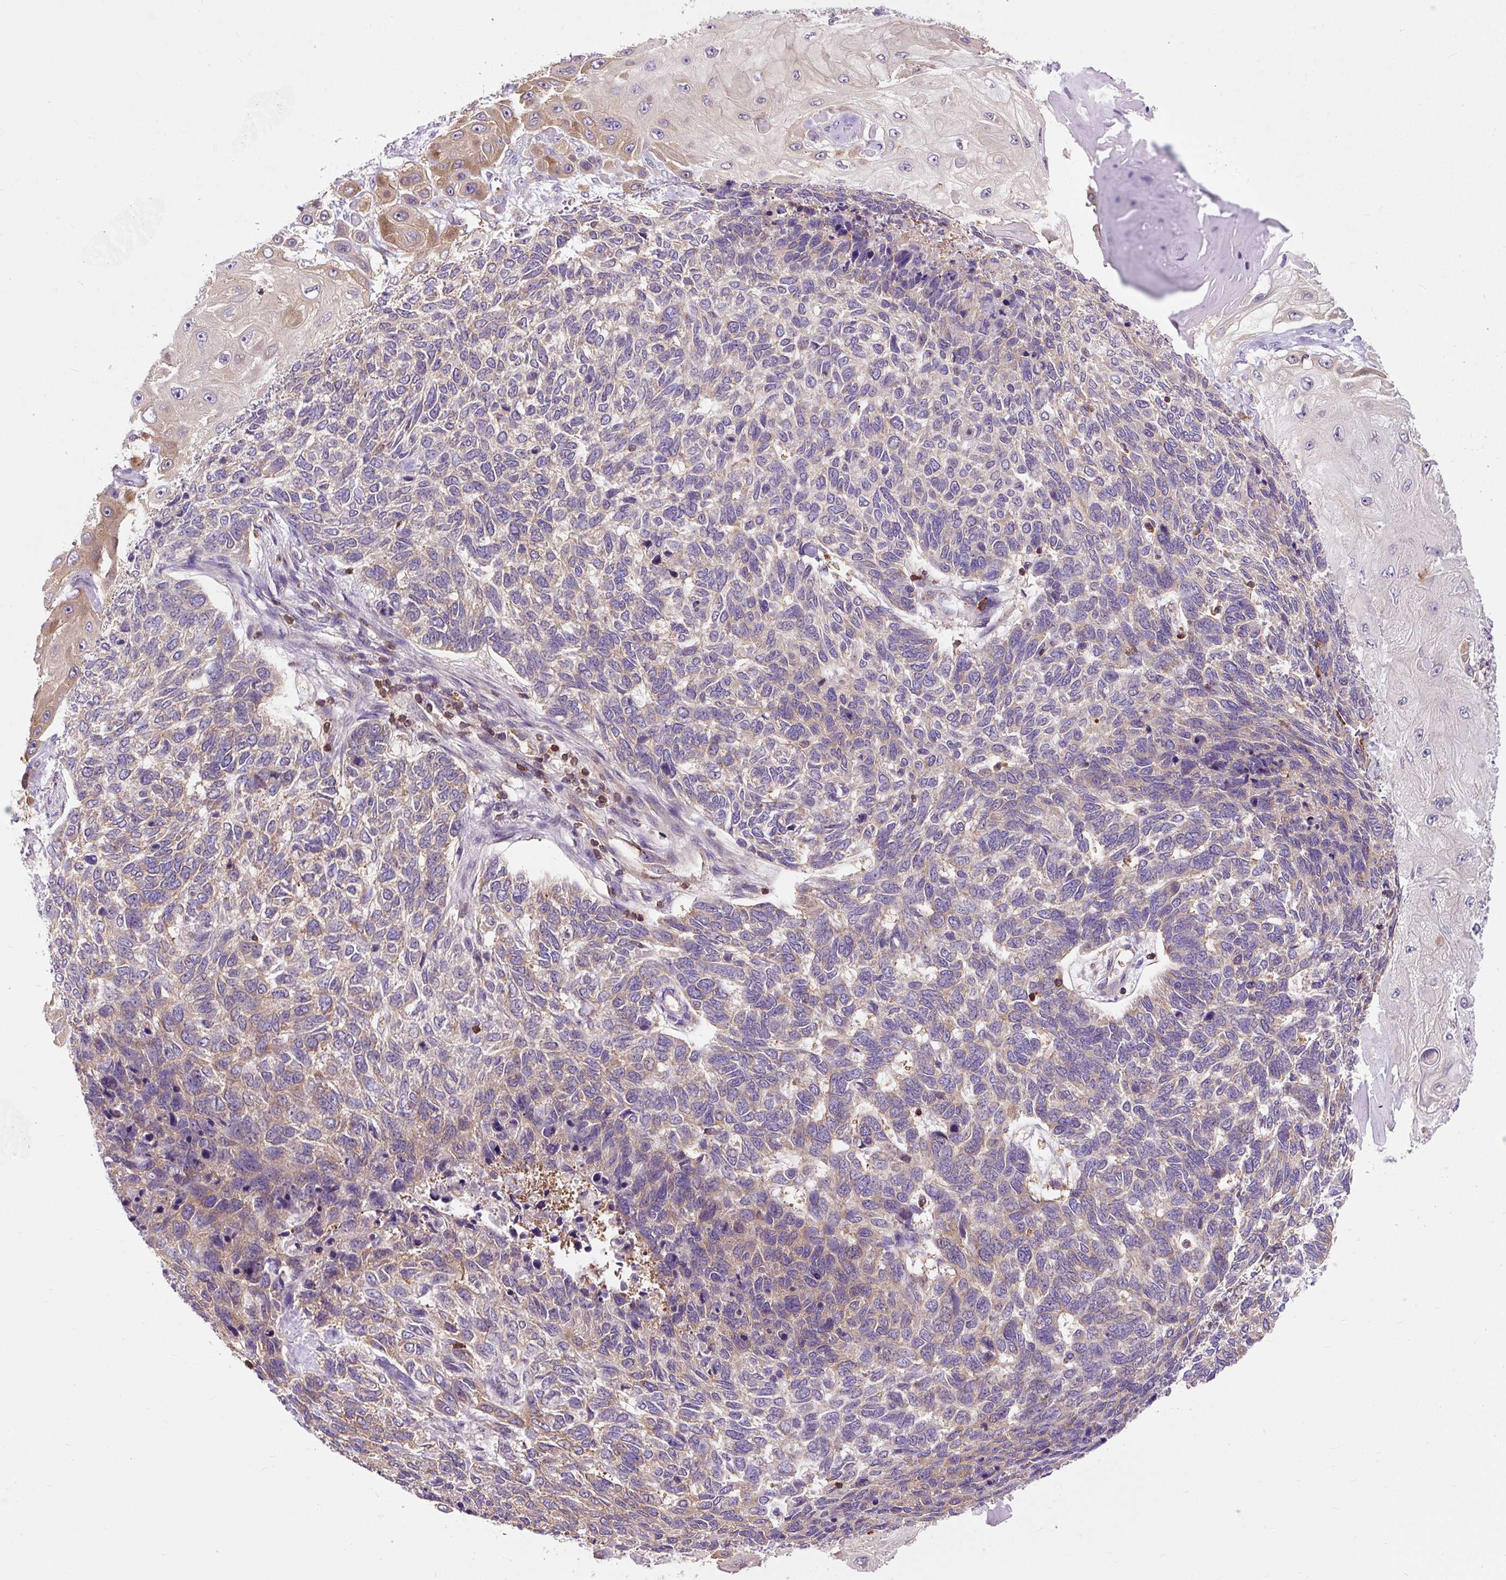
{"staining": {"intensity": "weak", "quantity": "25%-75%", "location": "cytoplasmic/membranous"}, "tissue": "skin cancer", "cell_type": "Tumor cells", "image_type": "cancer", "snomed": [{"axis": "morphology", "description": "Basal cell carcinoma"}, {"axis": "topography", "description": "Skin"}], "caption": "An immunohistochemistry histopathology image of tumor tissue is shown. Protein staining in brown labels weak cytoplasmic/membranous positivity in skin cancer within tumor cells.", "gene": "CISD3", "patient": {"sex": "female", "age": 65}}